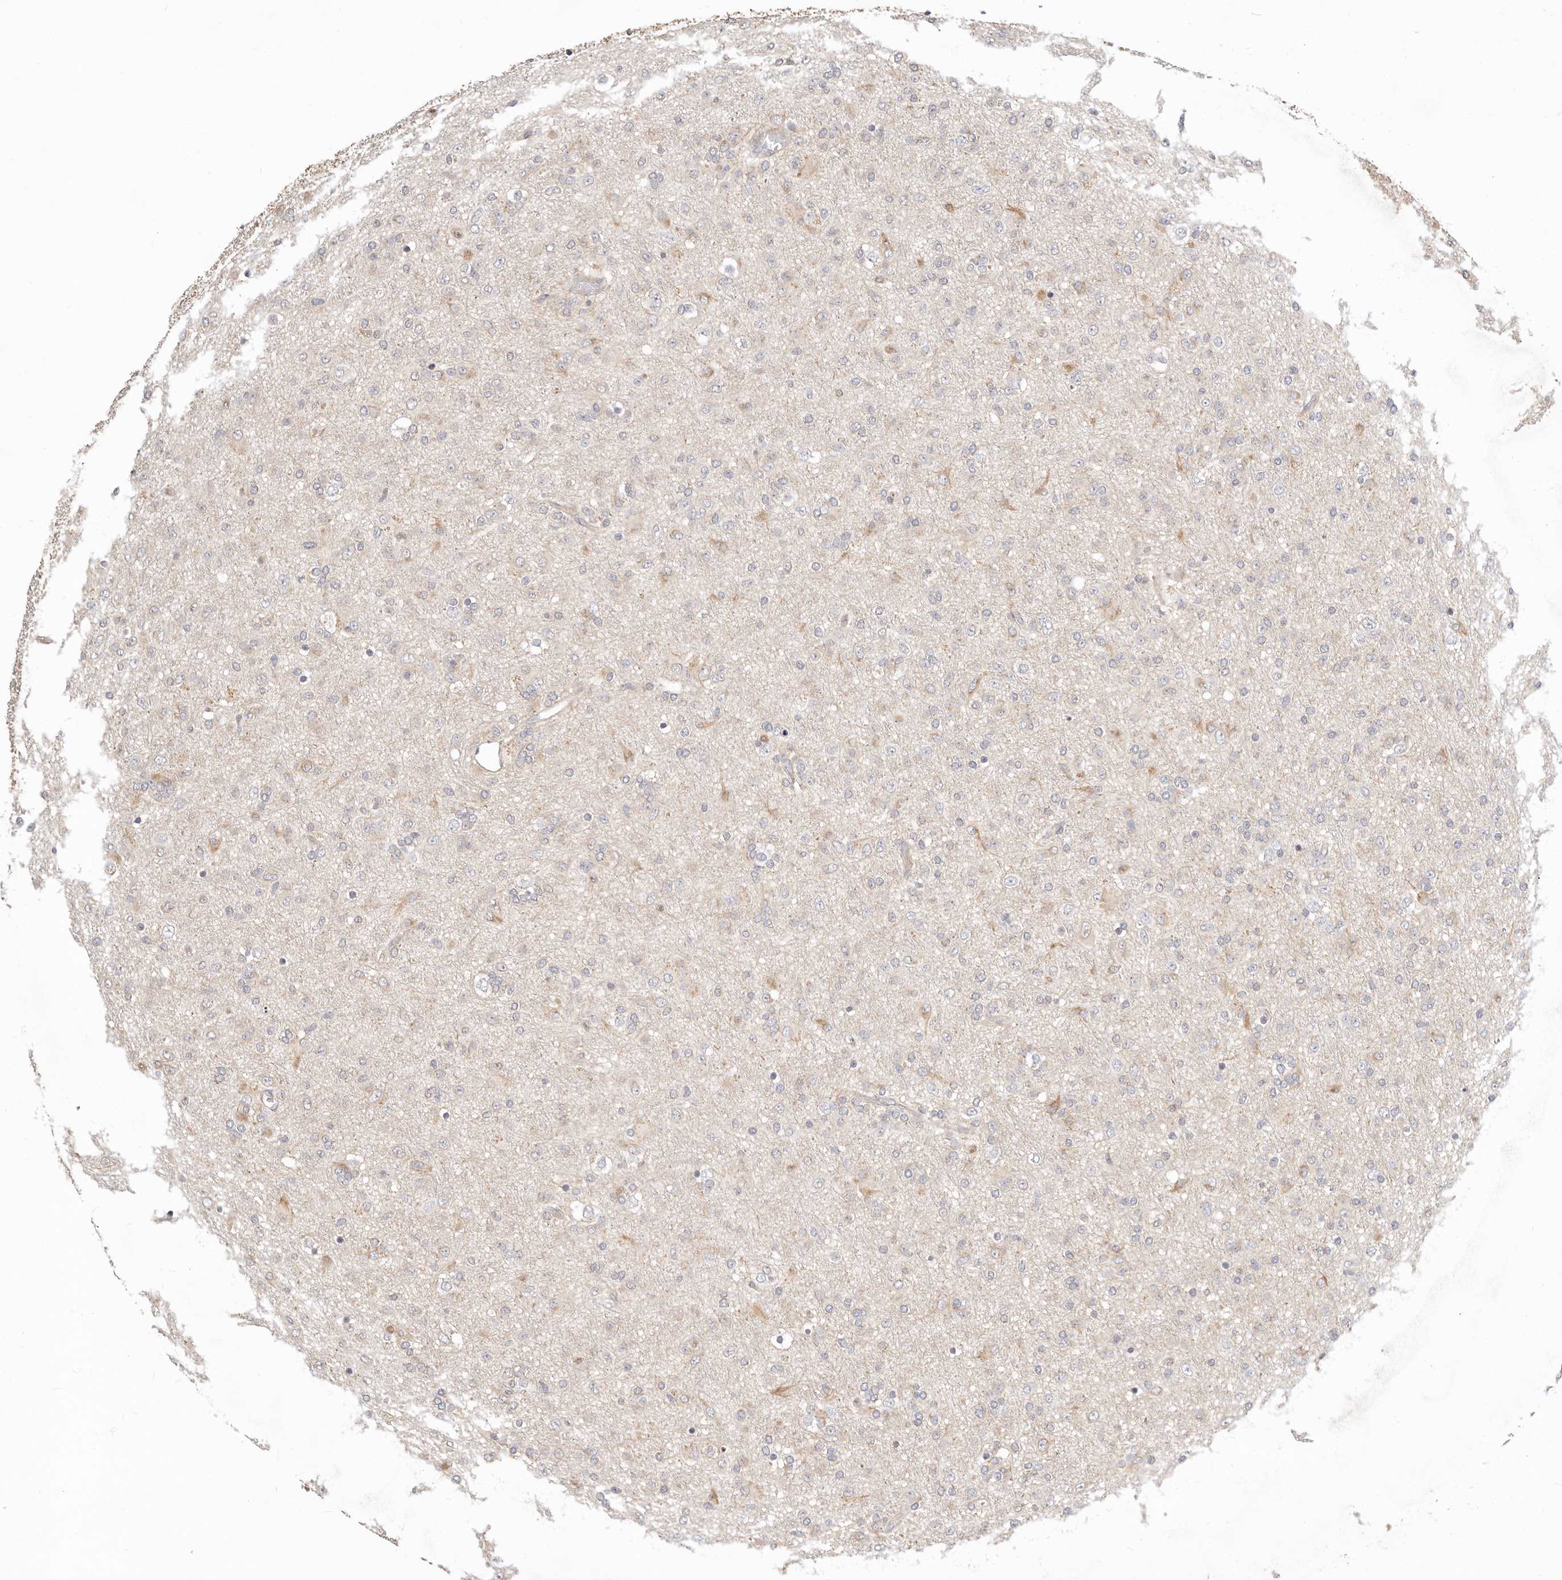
{"staining": {"intensity": "weak", "quantity": "<25%", "location": "cytoplasmic/membranous"}, "tissue": "glioma", "cell_type": "Tumor cells", "image_type": "cancer", "snomed": [{"axis": "morphology", "description": "Glioma, malignant, Low grade"}, {"axis": "topography", "description": "Brain"}], "caption": "DAB immunohistochemical staining of human glioma displays no significant staining in tumor cells.", "gene": "ZRANB1", "patient": {"sex": "male", "age": 65}}